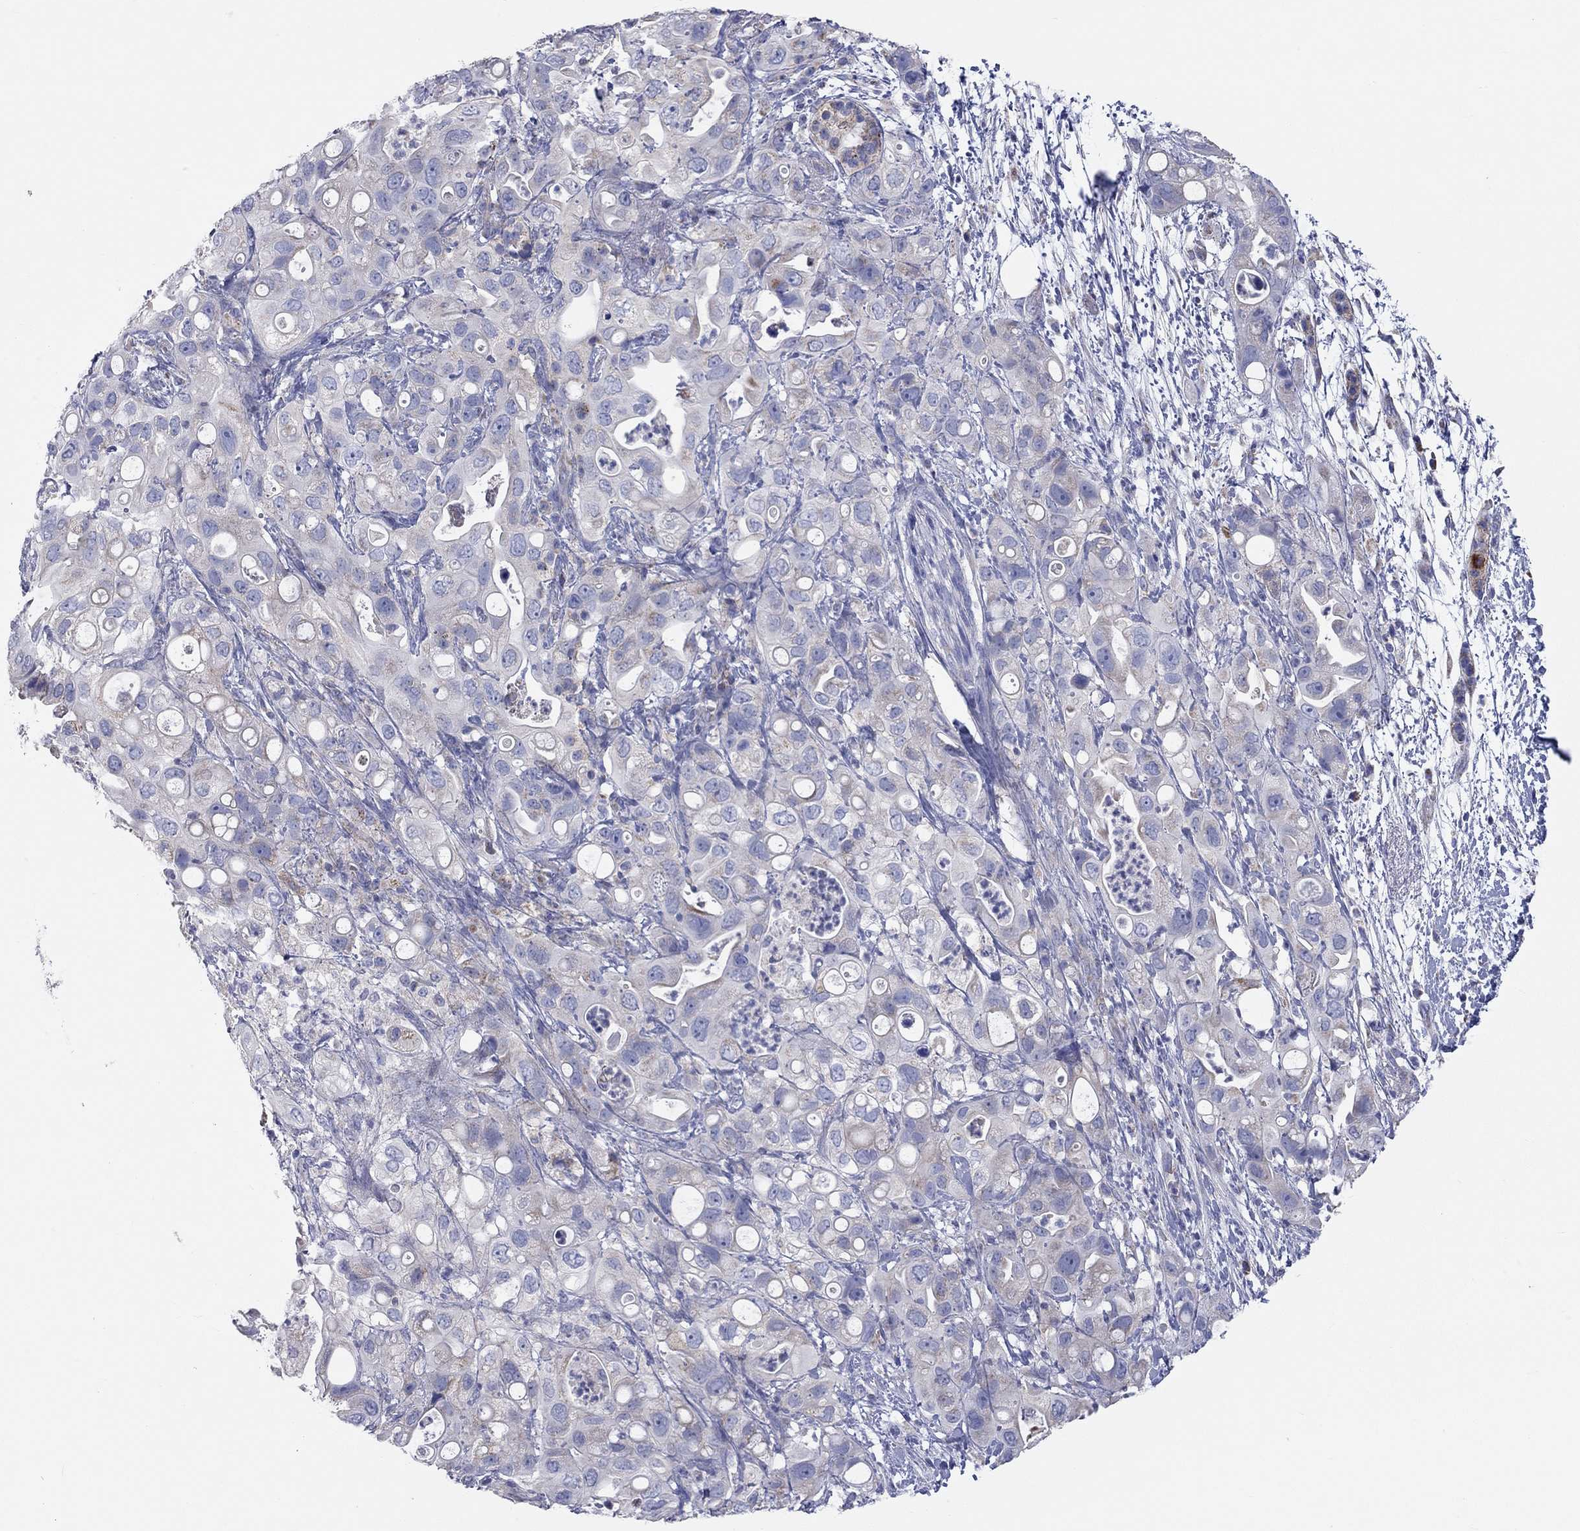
{"staining": {"intensity": "negative", "quantity": "none", "location": "none"}, "tissue": "pancreatic cancer", "cell_type": "Tumor cells", "image_type": "cancer", "snomed": [{"axis": "morphology", "description": "Adenocarcinoma, NOS"}, {"axis": "topography", "description": "Pancreas"}], "caption": "This is an immunohistochemistry (IHC) photomicrograph of pancreatic cancer. There is no staining in tumor cells.", "gene": "RCAN1", "patient": {"sex": "female", "age": 72}}